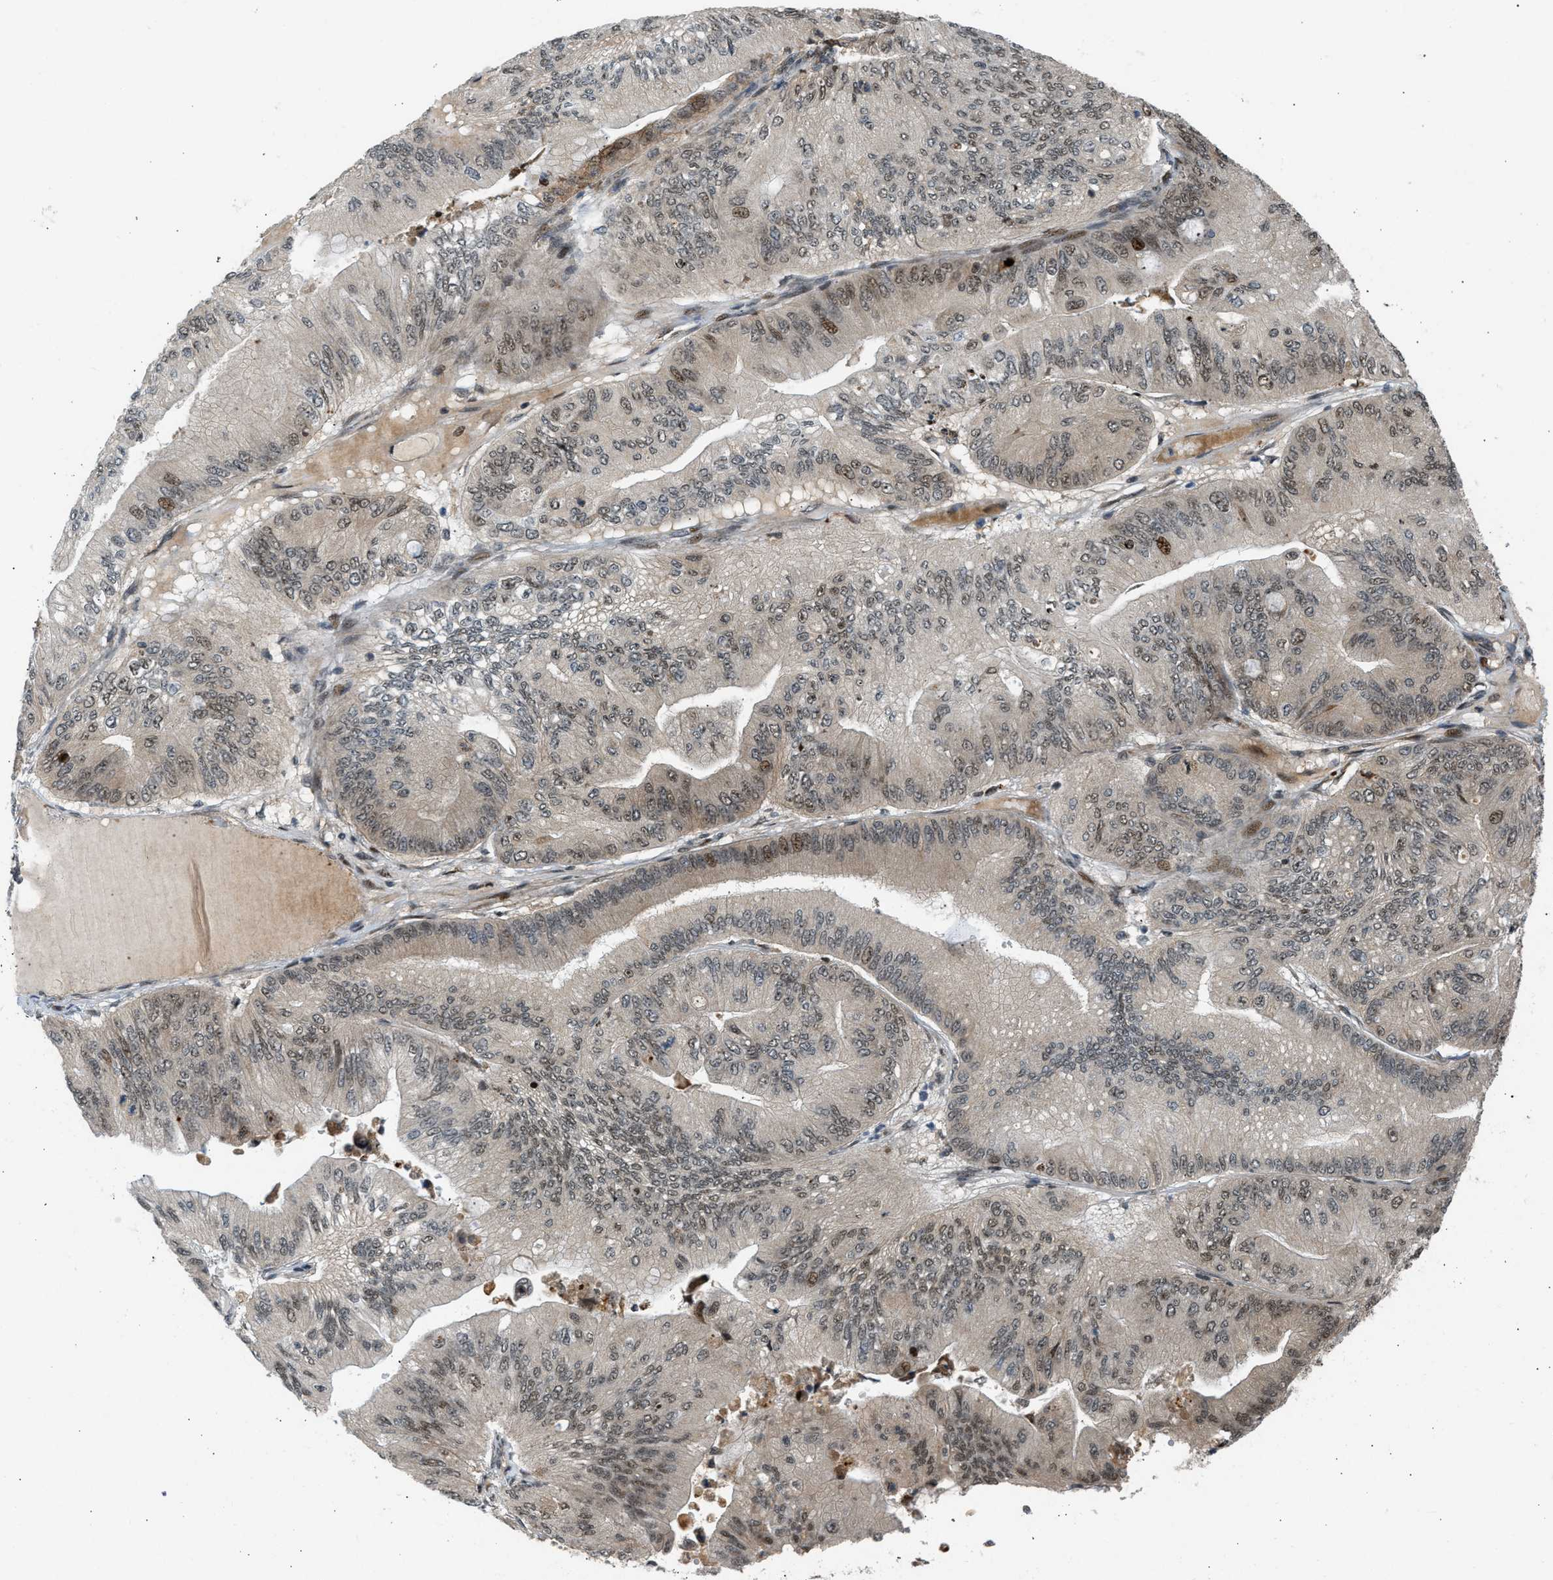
{"staining": {"intensity": "weak", "quantity": "25%-75%", "location": "nuclear"}, "tissue": "ovarian cancer", "cell_type": "Tumor cells", "image_type": "cancer", "snomed": [{"axis": "morphology", "description": "Cystadenocarcinoma, mucinous, NOS"}, {"axis": "topography", "description": "Ovary"}], "caption": "This is an image of IHC staining of mucinous cystadenocarcinoma (ovarian), which shows weak positivity in the nuclear of tumor cells.", "gene": "BAG1", "patient": {"sex": "female", "age": 61}}